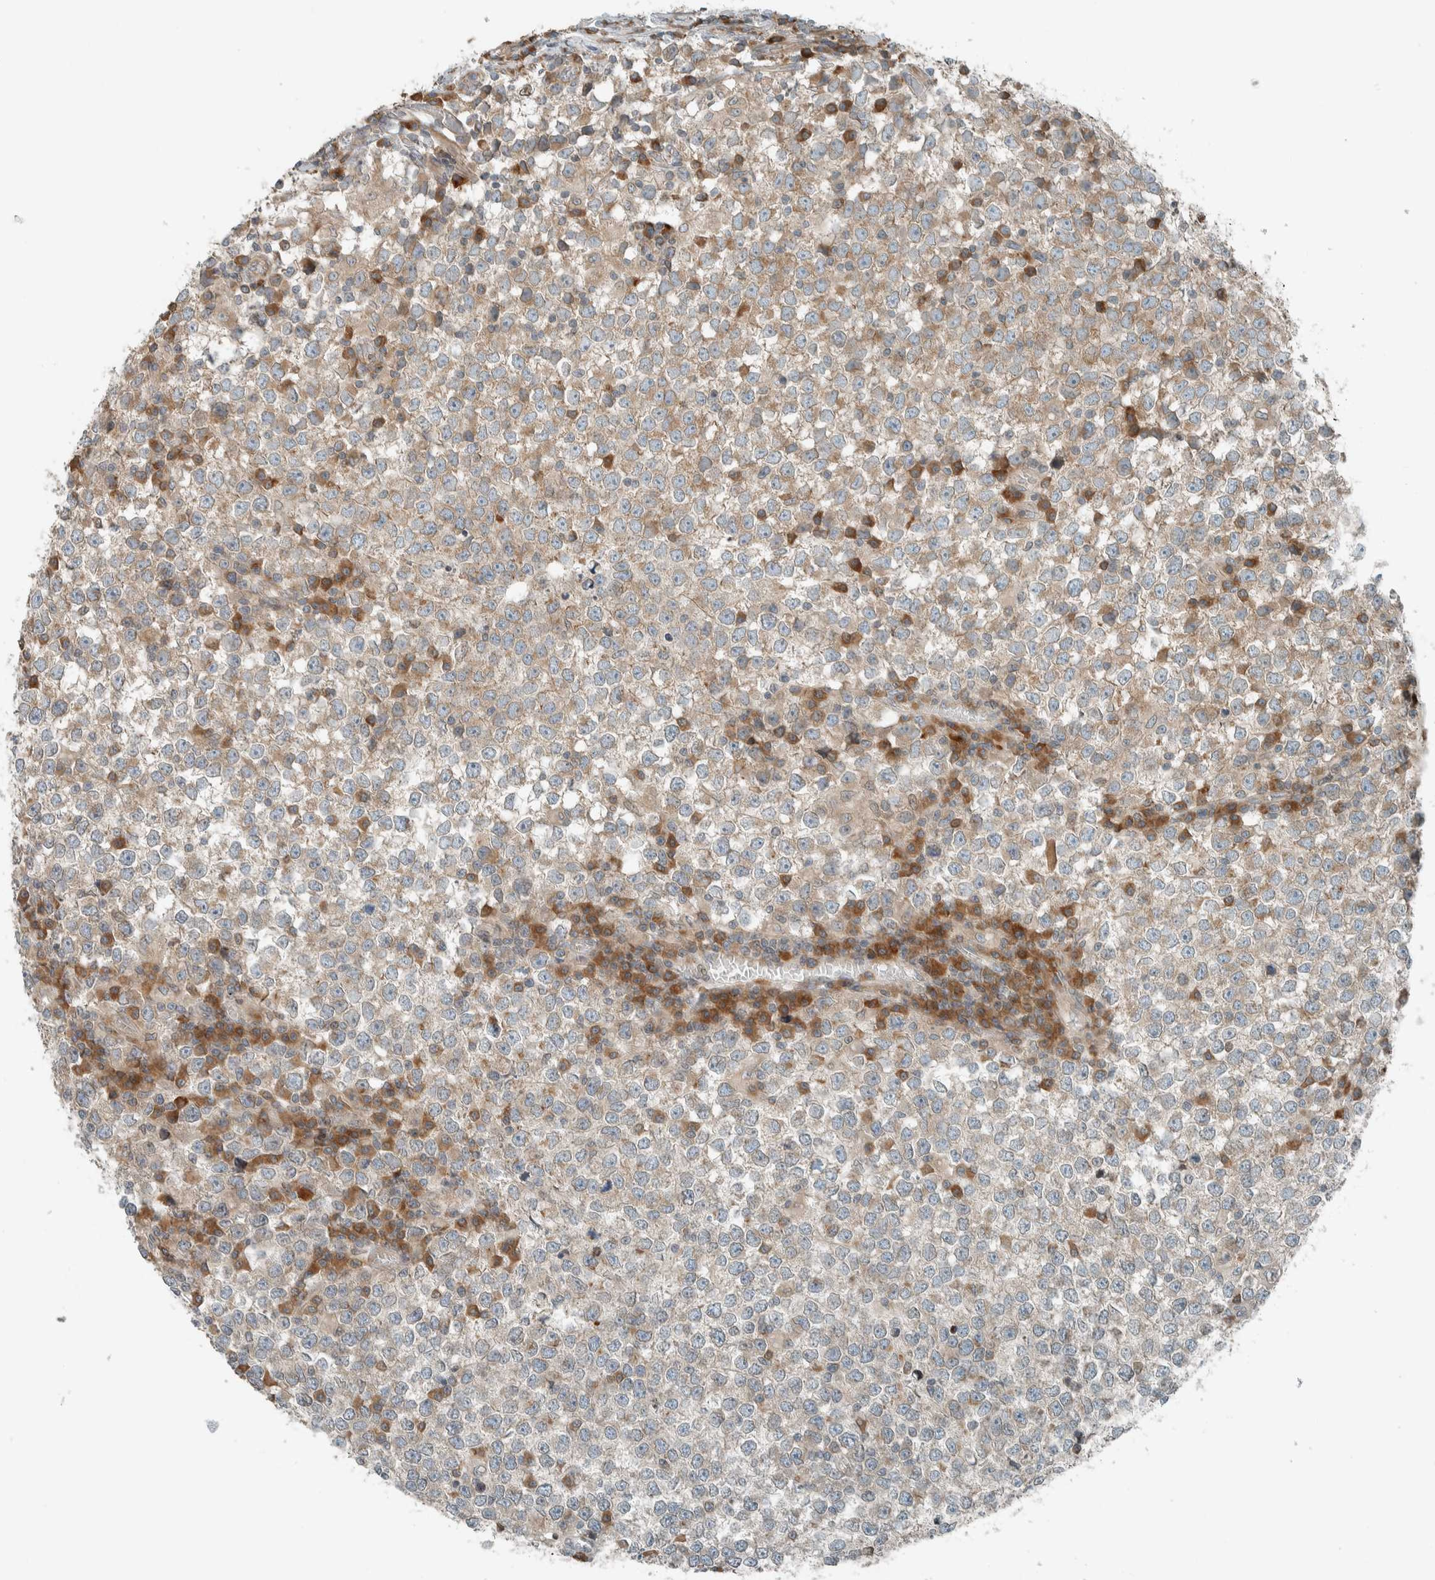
{"staining": {"intensity": "weak", "quantity": "25%-75%", "location": "cytoplasmic/membranous"}, "tissue": "testis cancer", "cell_type": "Tumor cells", "image_type": "cancer", "snomed": [{"axis": "morphology", "description": "Seminoma, NOS"}, {"axis": "topography", "description": "Testis"}], "caption": "This micrograph exhibits testis seminoma stained with immunohistochemistry to label a protein in brown. The cytoplasmic/membranous of tumor cells show weak positivity for the protein. Nuclei are counter-stained blue.", "gene": "SEL1L", "patient": {"sex": "male", "age": 65}}